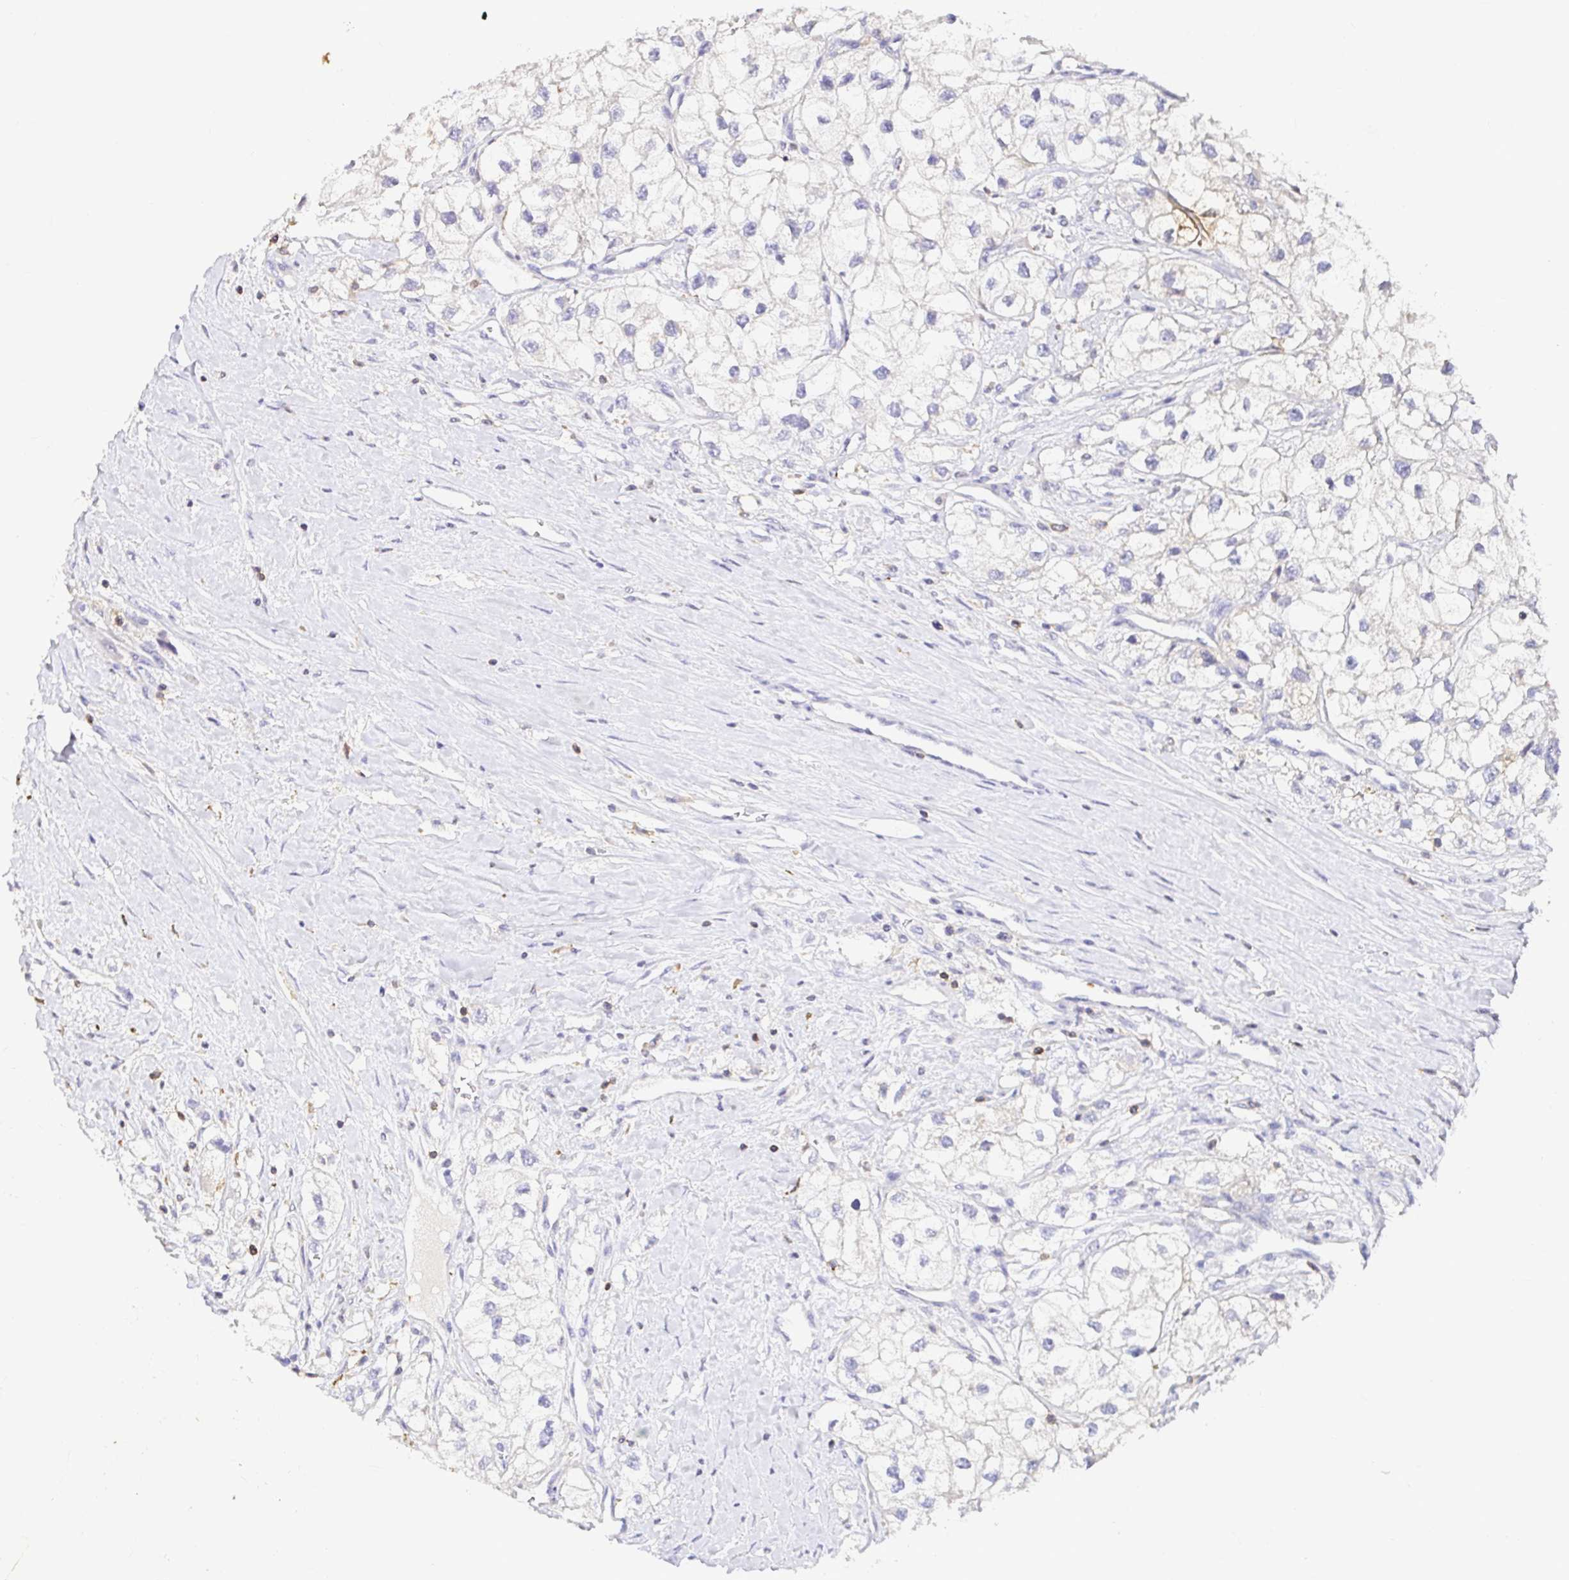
{"staining": {"intensity": "negative", "quantity": "none", "location": "none"}, "tissue": "renal cancer", "cell_type": "Tumor cells", "image_type": "cancer", "snomed": [{"axis": "morphology", "description": "Adenocarcinoma, NOS"}, {"axis": "topography", "description": "Kidney"}], "caption": "Renal cancer (adenocarcinoma) was stained to show a protein in brown. There is no significant expression in tumor cells. (Brightfield microscopy of DAB IHC at high magnification).", "gene": "SKAP1", "patient": {"sex": "male", "age": 59}}